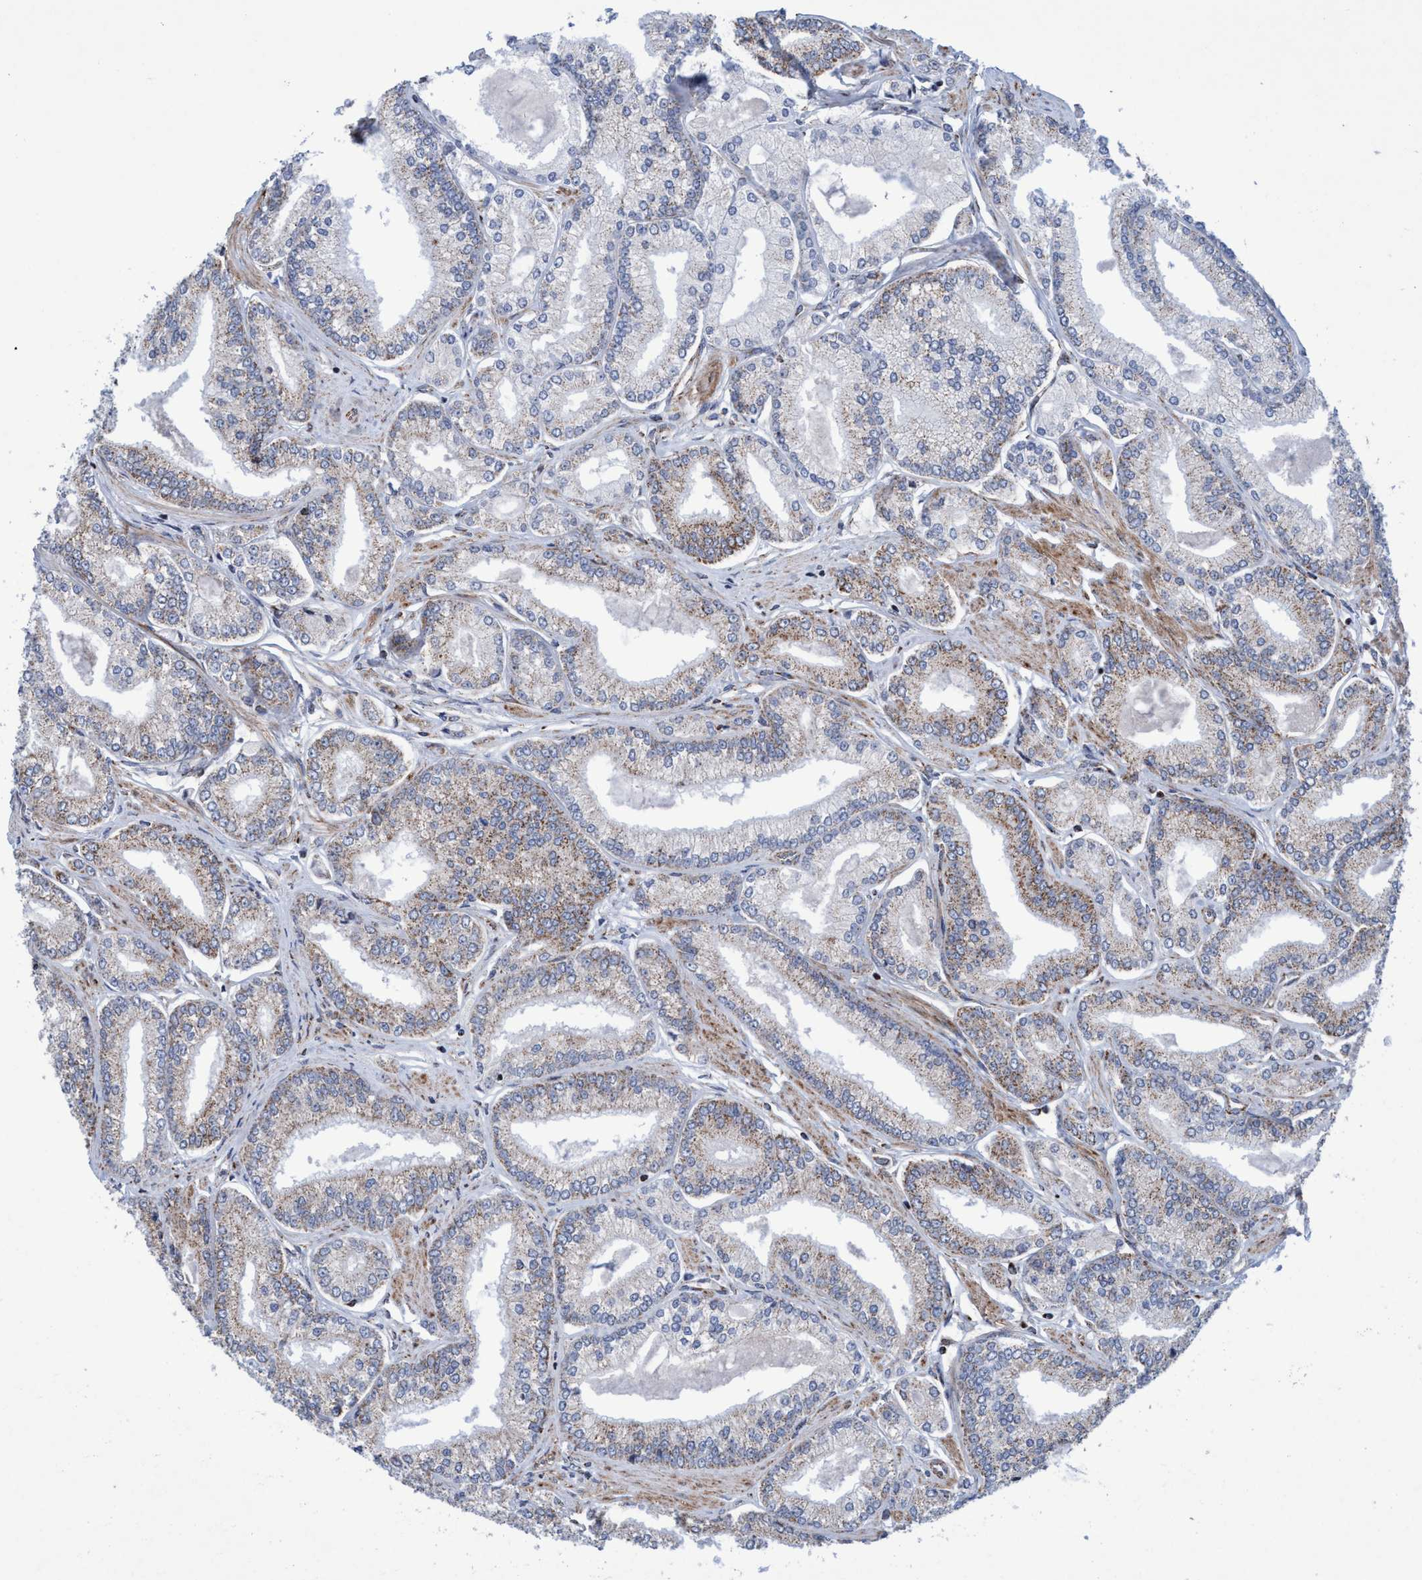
{"staining": {"intensity": "moderate", "quantity": "25%-75%", "location": "cytoplasmic/membranous"}, "tissue": "prostate cancer", "cell_type": "Tumor cells", "image_type": "cancer", "snomed": [{"axis": "morphology", "description": "Adenocarcinoma, Low grade"}, {"axis": "topography", "description": "Prostate"}], "caption": "Human prostate adenocarcinoma (low-grade) stained for a protein (brown) demonstrates moderate cytoplasmic/membranous positive expression in approximately 25%-75% of tumor cells.", "gene": "POLR1F", "patient": {"sex": "male", "age": 52}}